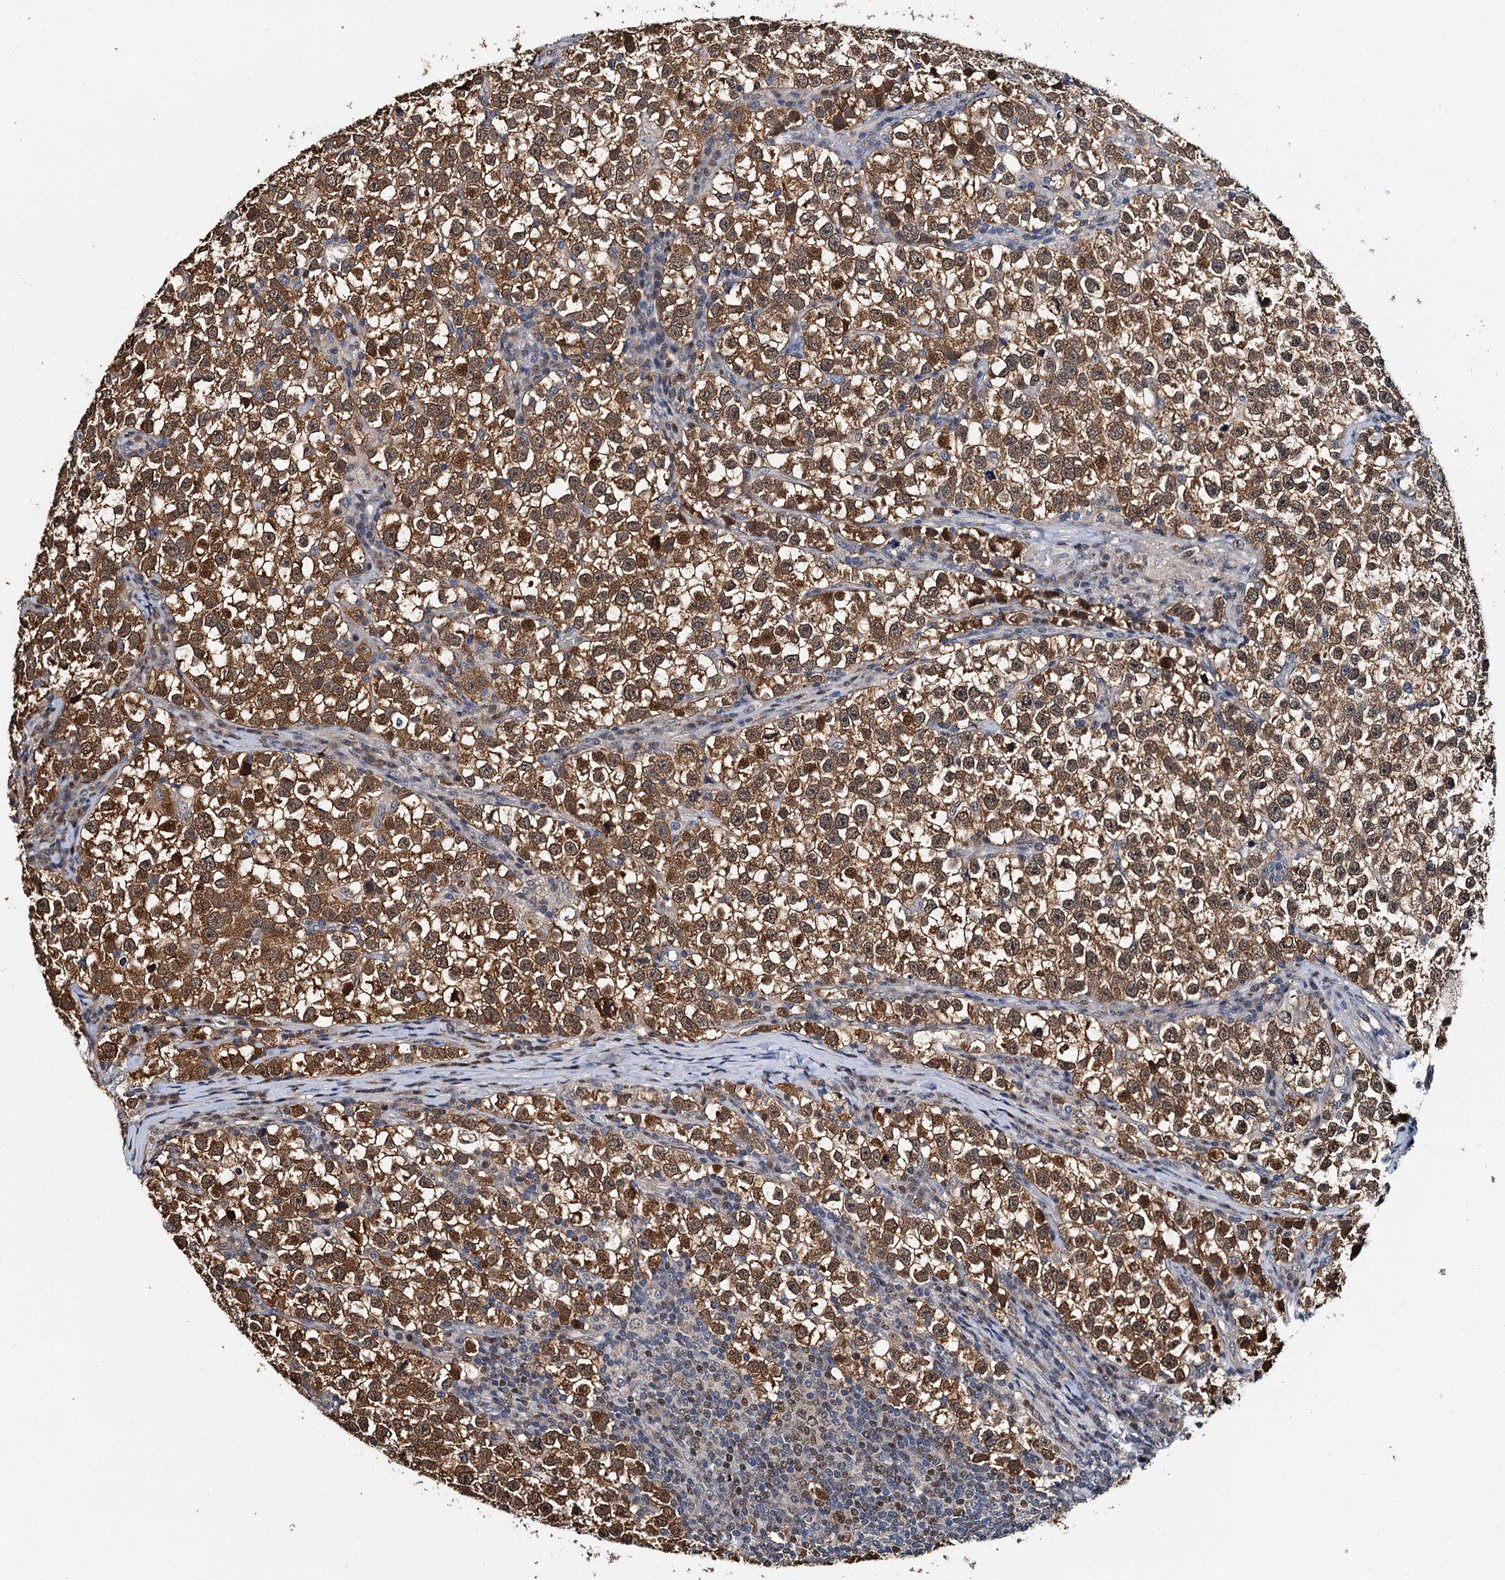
{"staining": {"intensity": "strong", "quantity": ">75%", "location": "cytoplasmic/membranous,nuclear"}, "tissue": "testis cancer", "cell_type": "Tumor cells", "image_type": "cancer", "snomed": [{"axis": "morphology", "description": "Normal tissue, NOS"}, {"axis": "morphology", "description": "Seminoma, NOS"}, {"axis": "topography", "description": "Testis"}], "caption": "High-magnification brightfield microscopy of testis cancer stained with DAB (brown) and counterstained with hematoxylin (blue). tumor cells exhibit strong cytoplasmic/membranous and nuclear expression is seen in approximately>75% of cells. (DAB (3,3'-diaminobenzidine) IHC with brightfield microscopy, high magnification).", "gene": "PTGES3", "patient": {"sex": "male", "age": 43}}